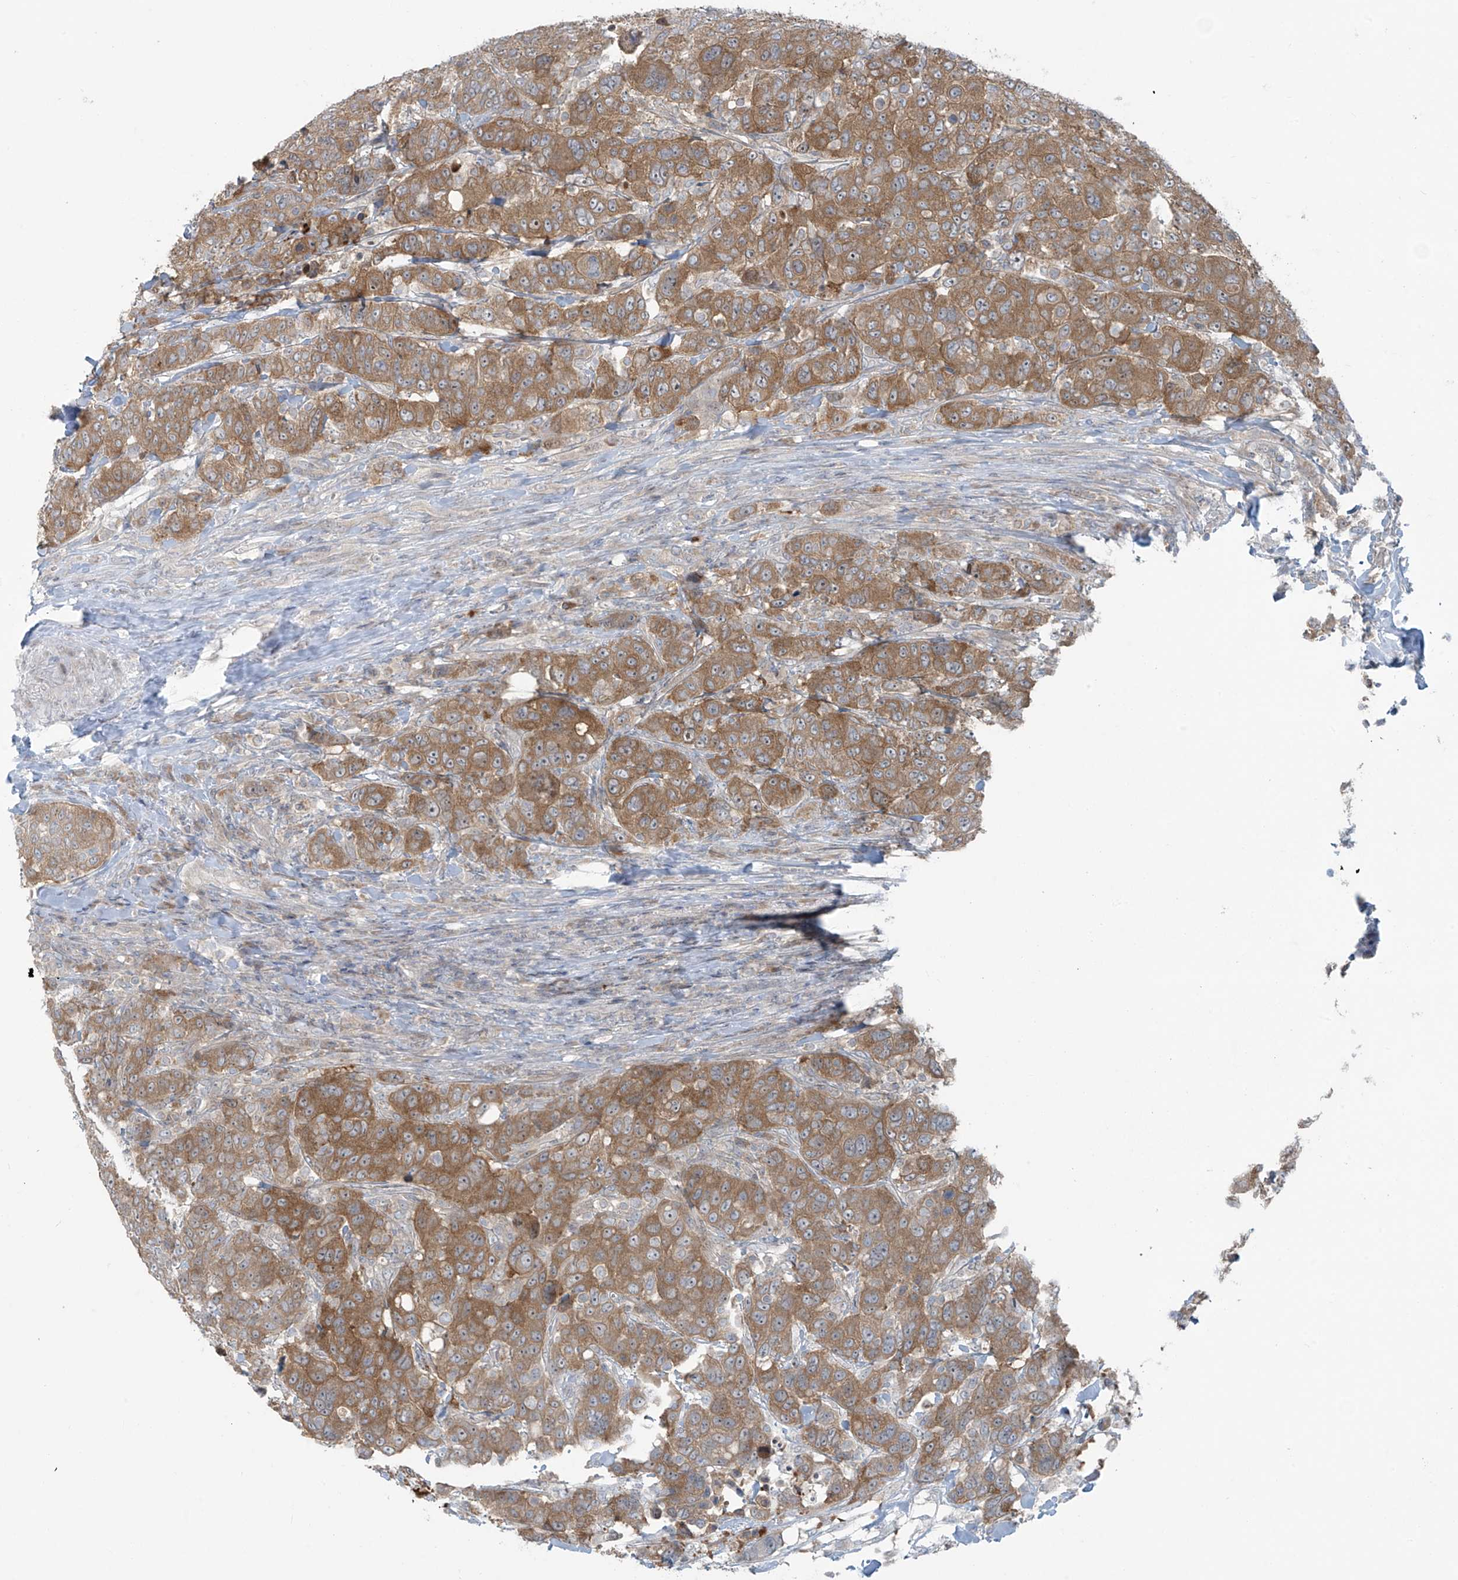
{"staining": {"intensity": "moderate", "quantity": ">75%", "location": "cytoplasmic/membranous"}, "tissue": "breast cancer", "cell_type": "Tumor cells", "image_type": "cancer", "snomed": [{"axis": "morphology", "description": "Duct carcinoma"}, {"axis": "topography", "description": "Breast"}], "caption": "Protein staining shows moderate cytoplasmic/membranous expression in approximately >75% of tumor cells in breast cancer. (IHC, brightfield microscopy, high magnification).", "gene": "PPAT", "patient": {"sex": "female", "age": 37}}